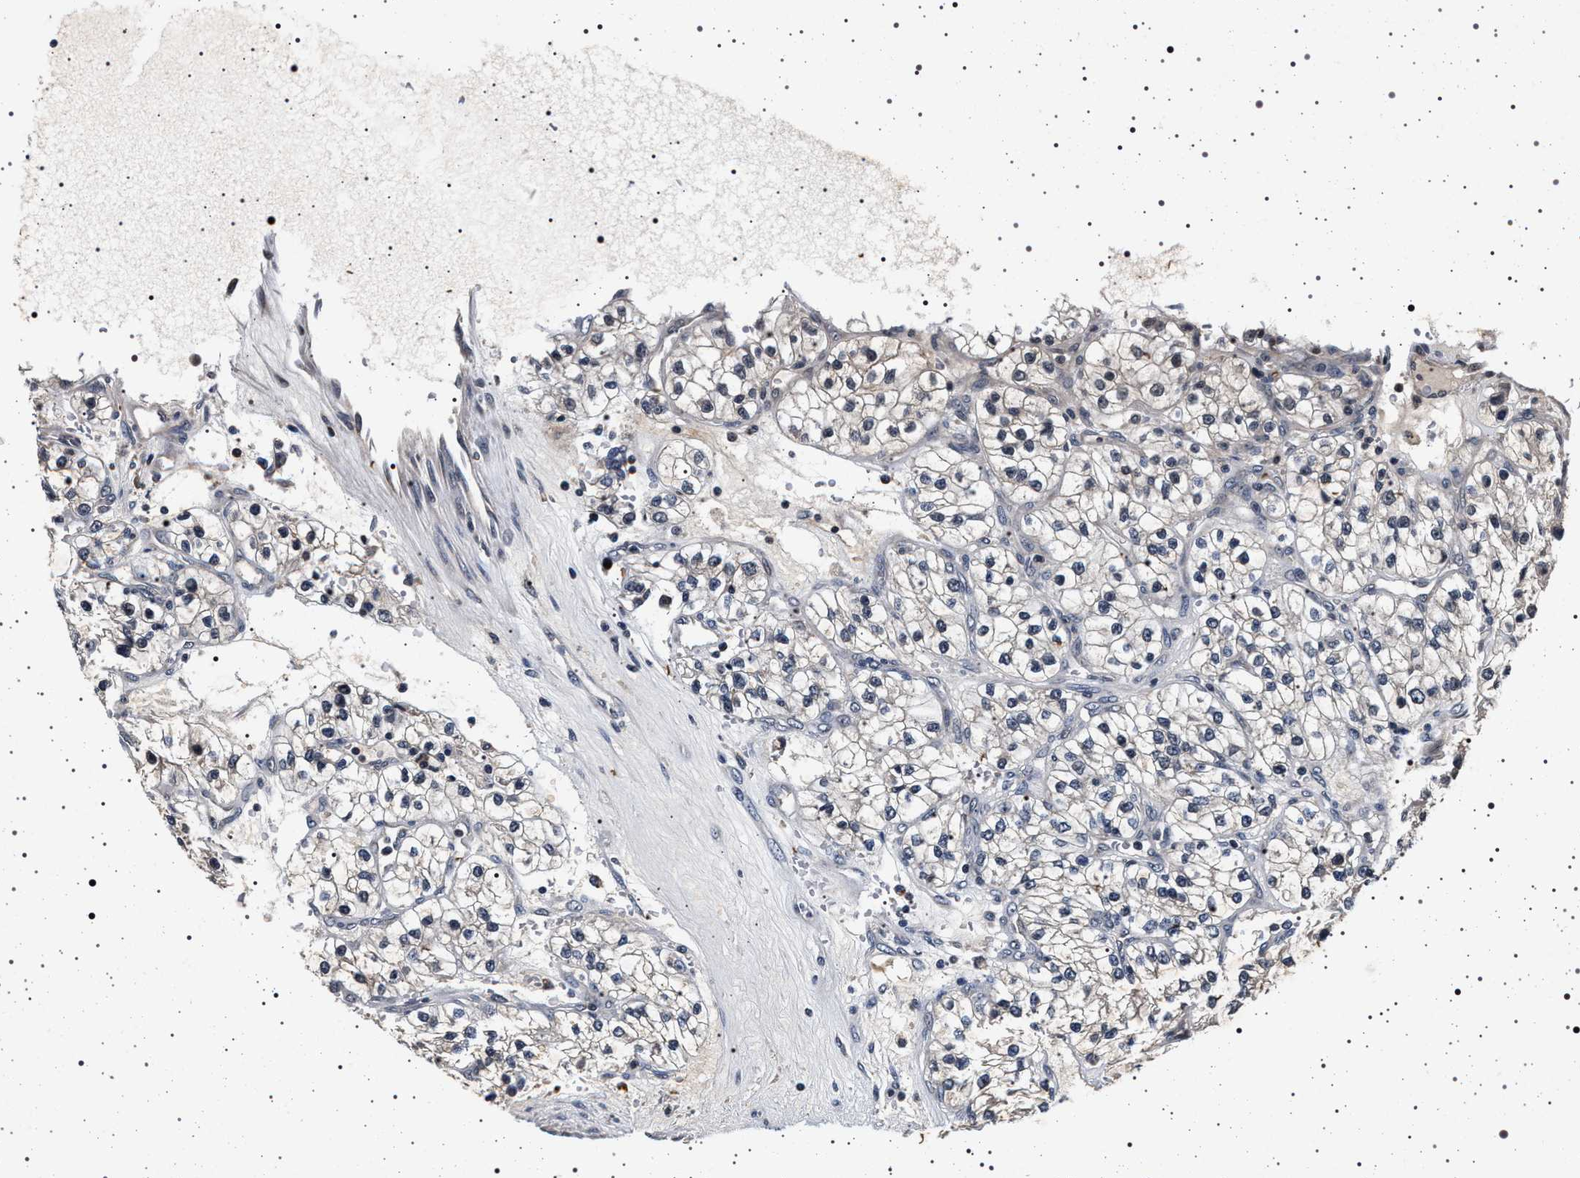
{"staining": {"intensity": "negative", "quantity": "none", "location": "none"}, "tissue": "renal cancer", "cell_type": "Tumor cells", "image_type": "cancer", "snomed": [{"axis": "morphology", "description": "Adenocarcinoma, NOS"}, {"axis": "topography", "description": "Kidney"}], "caption": "The IHC histopathology image has no significant staining in tumor cells of renal cancer tissue.", "gene": "CDKN1B", "patient": {"sex": "female", "age": 57}}